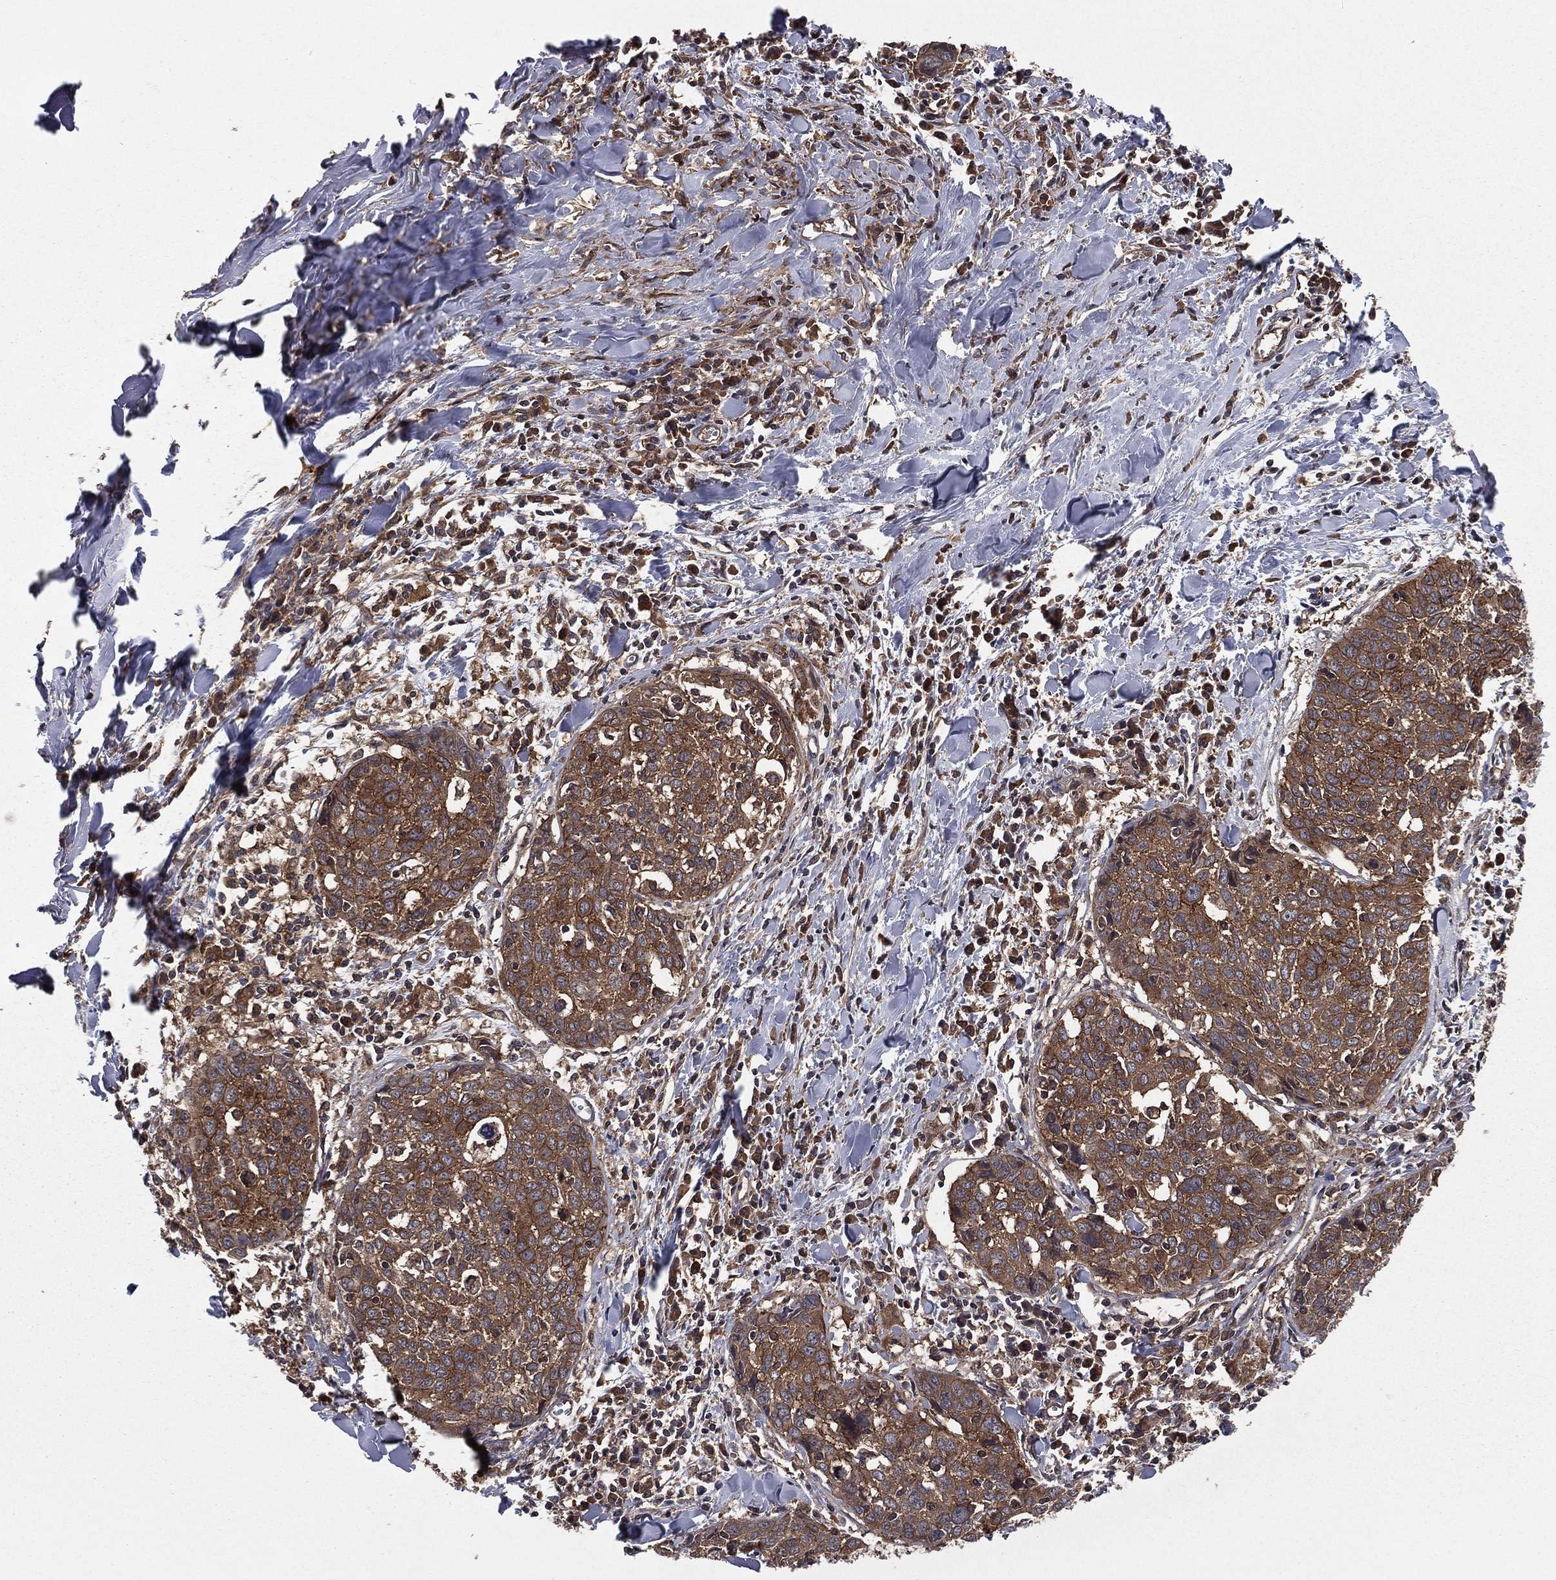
{"staining": {"intensity": "moderate", "quantity": ">75%", "location": "cytoplasmic/membranous"}, "tissue": "lung cancer", "cell_type": "Tumor cells", "image_type": "cancer", "snomed": [{"axis": "morphology", "description": "Squamous cell carcinoma, NOS"}, {"axis": "topography", "description": "Lung"}], "caption": "Immunohistochemical staining of lung cancer displays medium levels of moderate cytoplasmic/membranous protein expression in approximately >75% of tumor cells. The protein is stained brown, and the nuclei are stained in blue (DAB IHC with brightfield microscopy, high magnification).", "gene": "CERT1", "patient": {"sex": "male", "age": 57}}